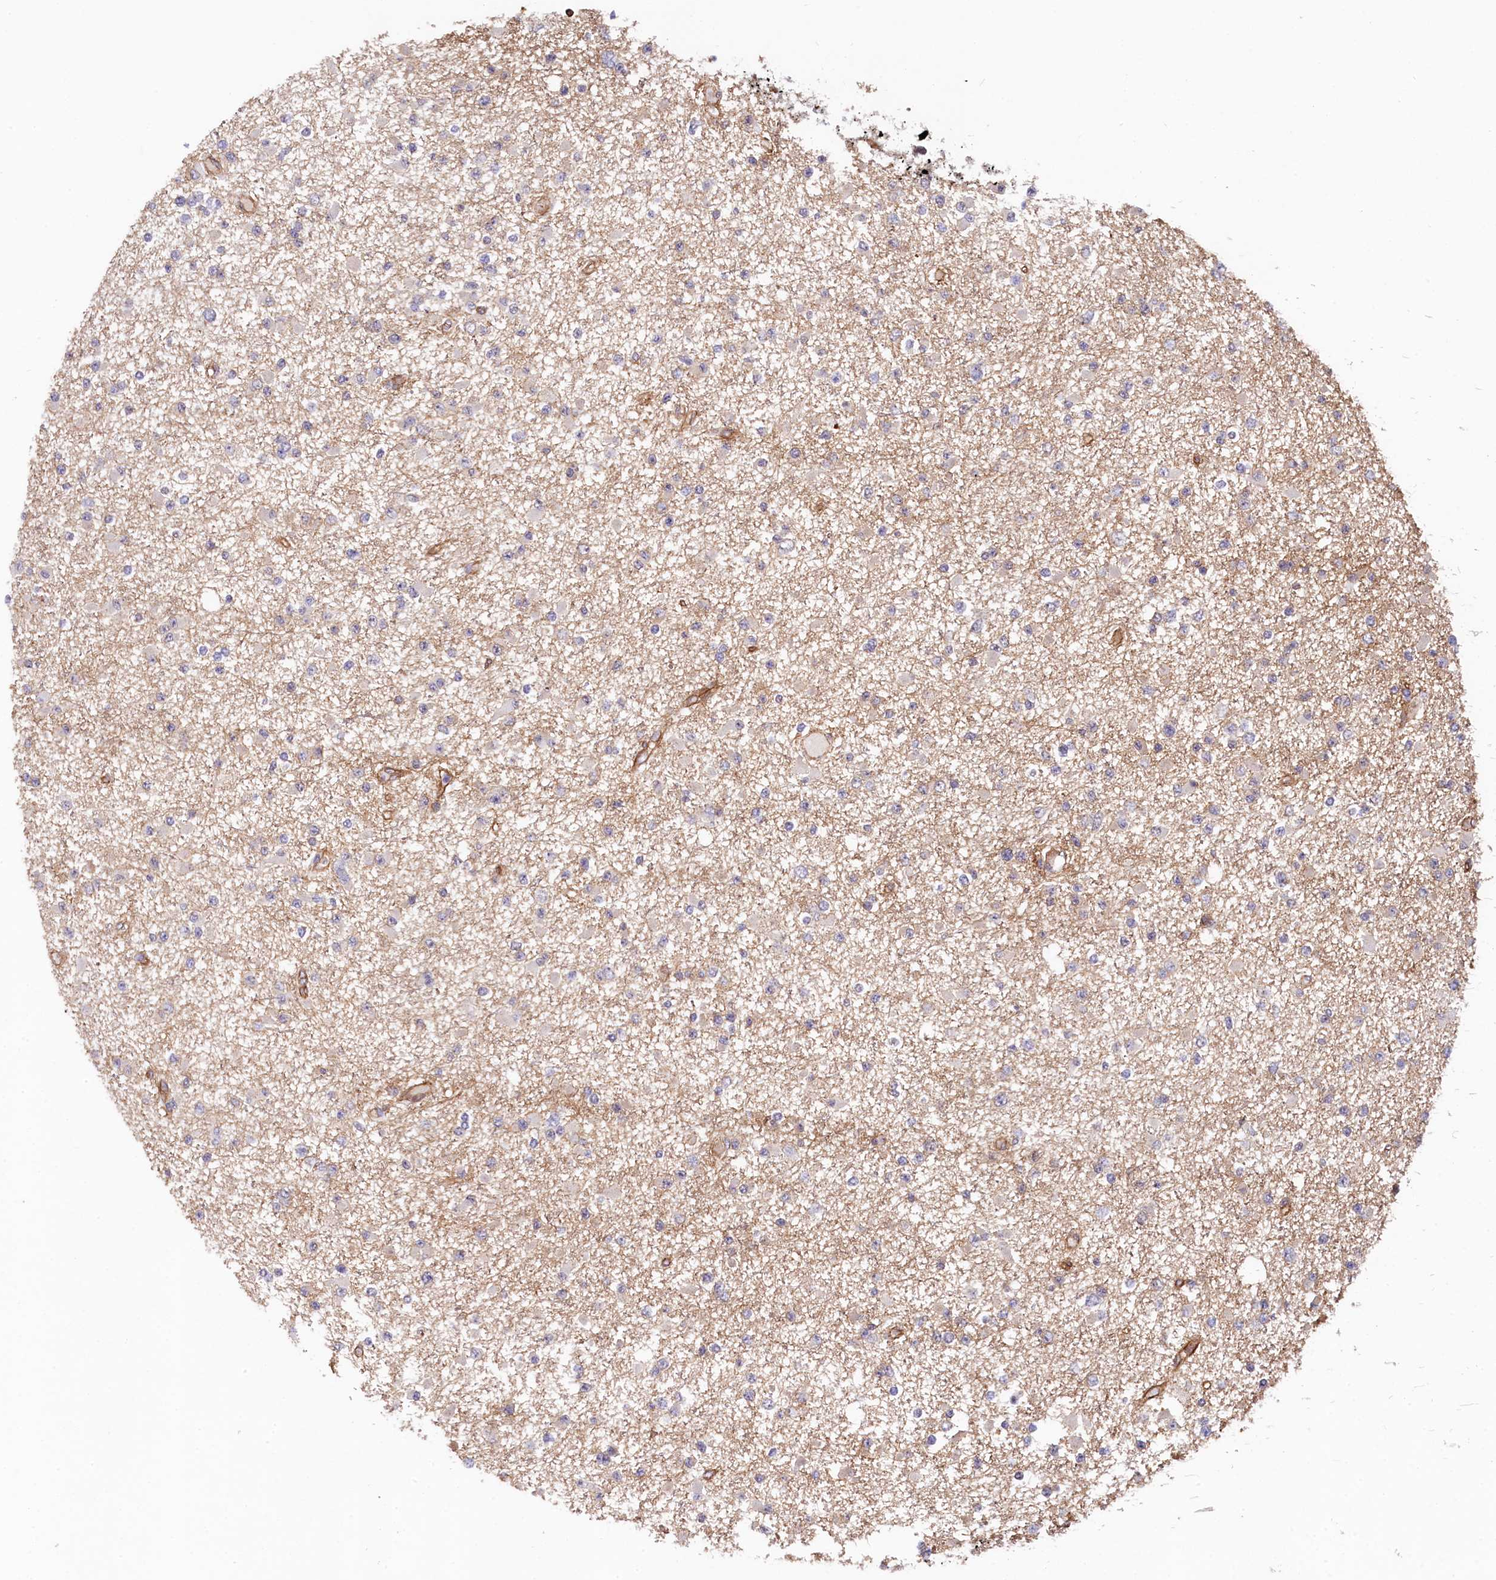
{"staining": {"intensity": "negative", "quantity": "none", "location": "none"}, "tissue": "glioma", "cell_type": "Tumor cells", "image_type": "cancer", "snomed": [{"axis": "morphology", "description": "Glioma, malignant, Low grade"}, {"axis": "topography", "description": "Brain"}], "caption": "High power microscopy histopathology image of an immunohistochemistry micrograph of glioma, revealing no significant positivity in tumor cells.", "gene": "ARL14EP", "patient": {"sex": "female", "age": 22}}